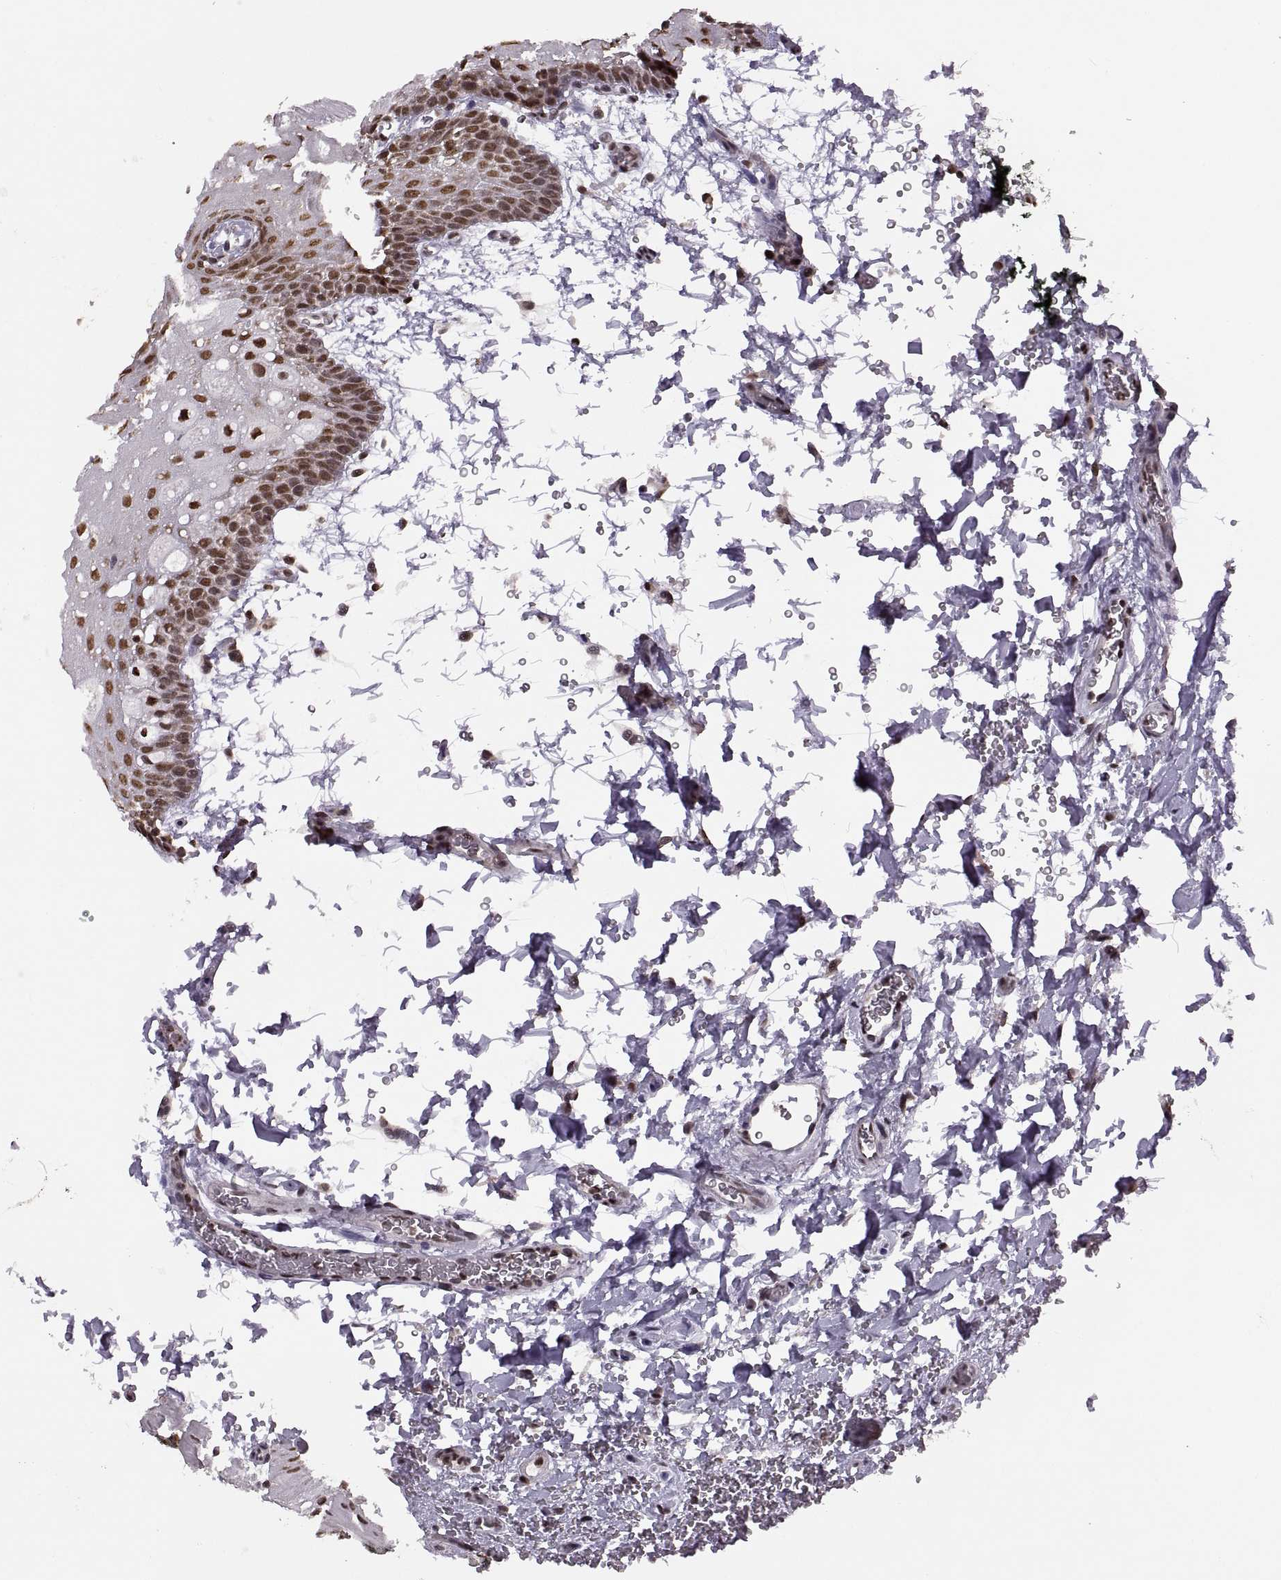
{"staining": {"intensity": "strong", "quantity": "25%-75%", "location": "nuclear"}, "tissue": "oral mucosa", "cell_type": "Squamous epithelial cells", "image_type": "normal", "snomed": [{"axis": "morphology", "description": "Normal tissue, NOS"}, {"axis": "topography", "description": "Oral tissue"}, {"axis": "topography", "description": "Head-Neck"}], "caption": "Oral mucosa was stained to show a protein in brown. There is high levels of strong nuclear positivity in approximately 25%-75% of squamous epithelial cells.", "gene": "INTS3", "patient": {"sex": "male", "age": 65}}